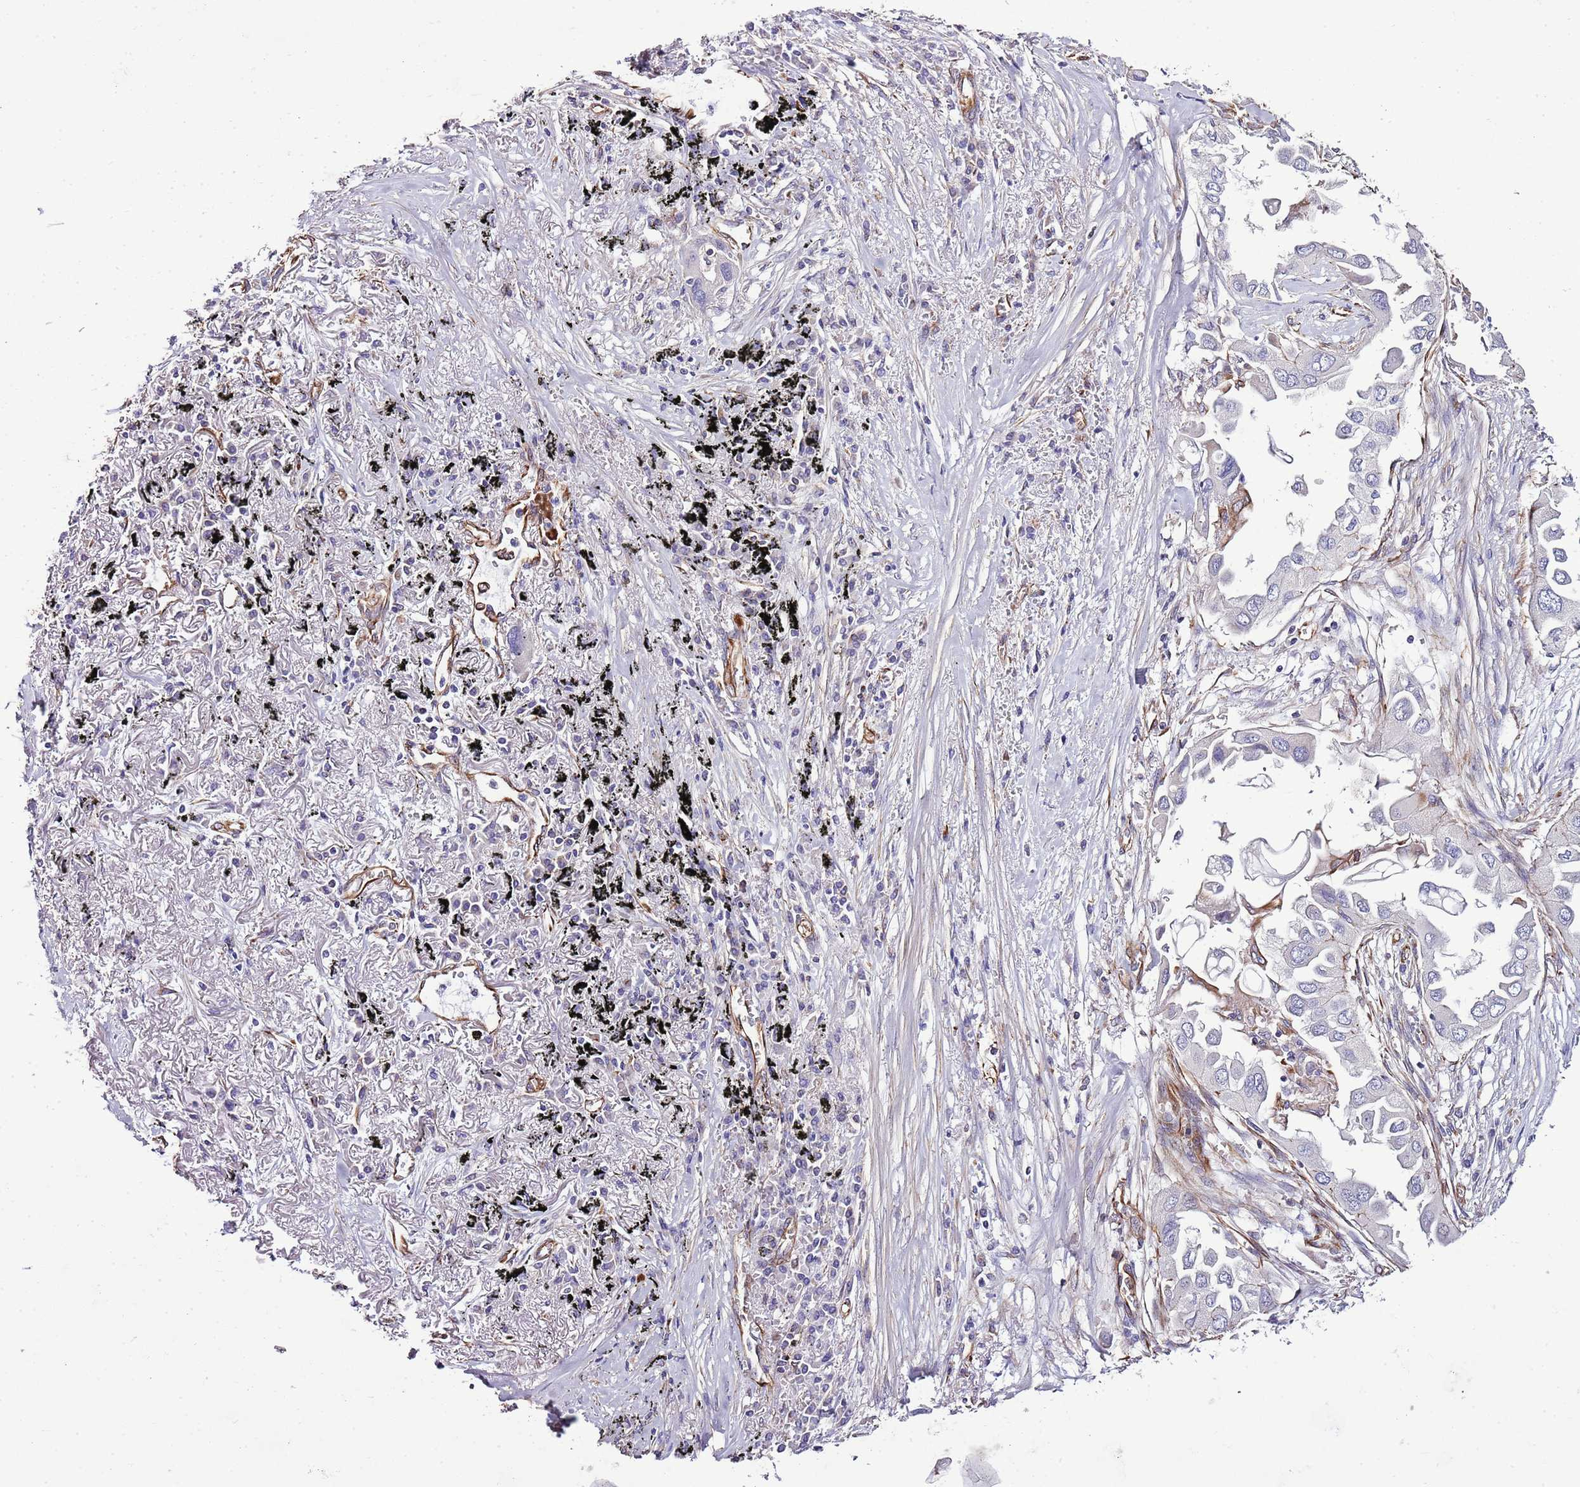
{"staining": {"intensity": "negative", "quantity": "none", "location": "none"}, "tissue": "lung cancer", "cell_type": "Tumor cells", "image_type": "cancer", "snomed": [{"axis": "morphology", "description": "Adenocarcinoma, NOS"}, {"axis": "topography", "description": "Lung"}], "caption": "Tumor cells are negative for protein expression in human lung cancer (adenocarcinoma).", "gene": "ZNF786", "patient": {"sex": "female", "age": 76}}